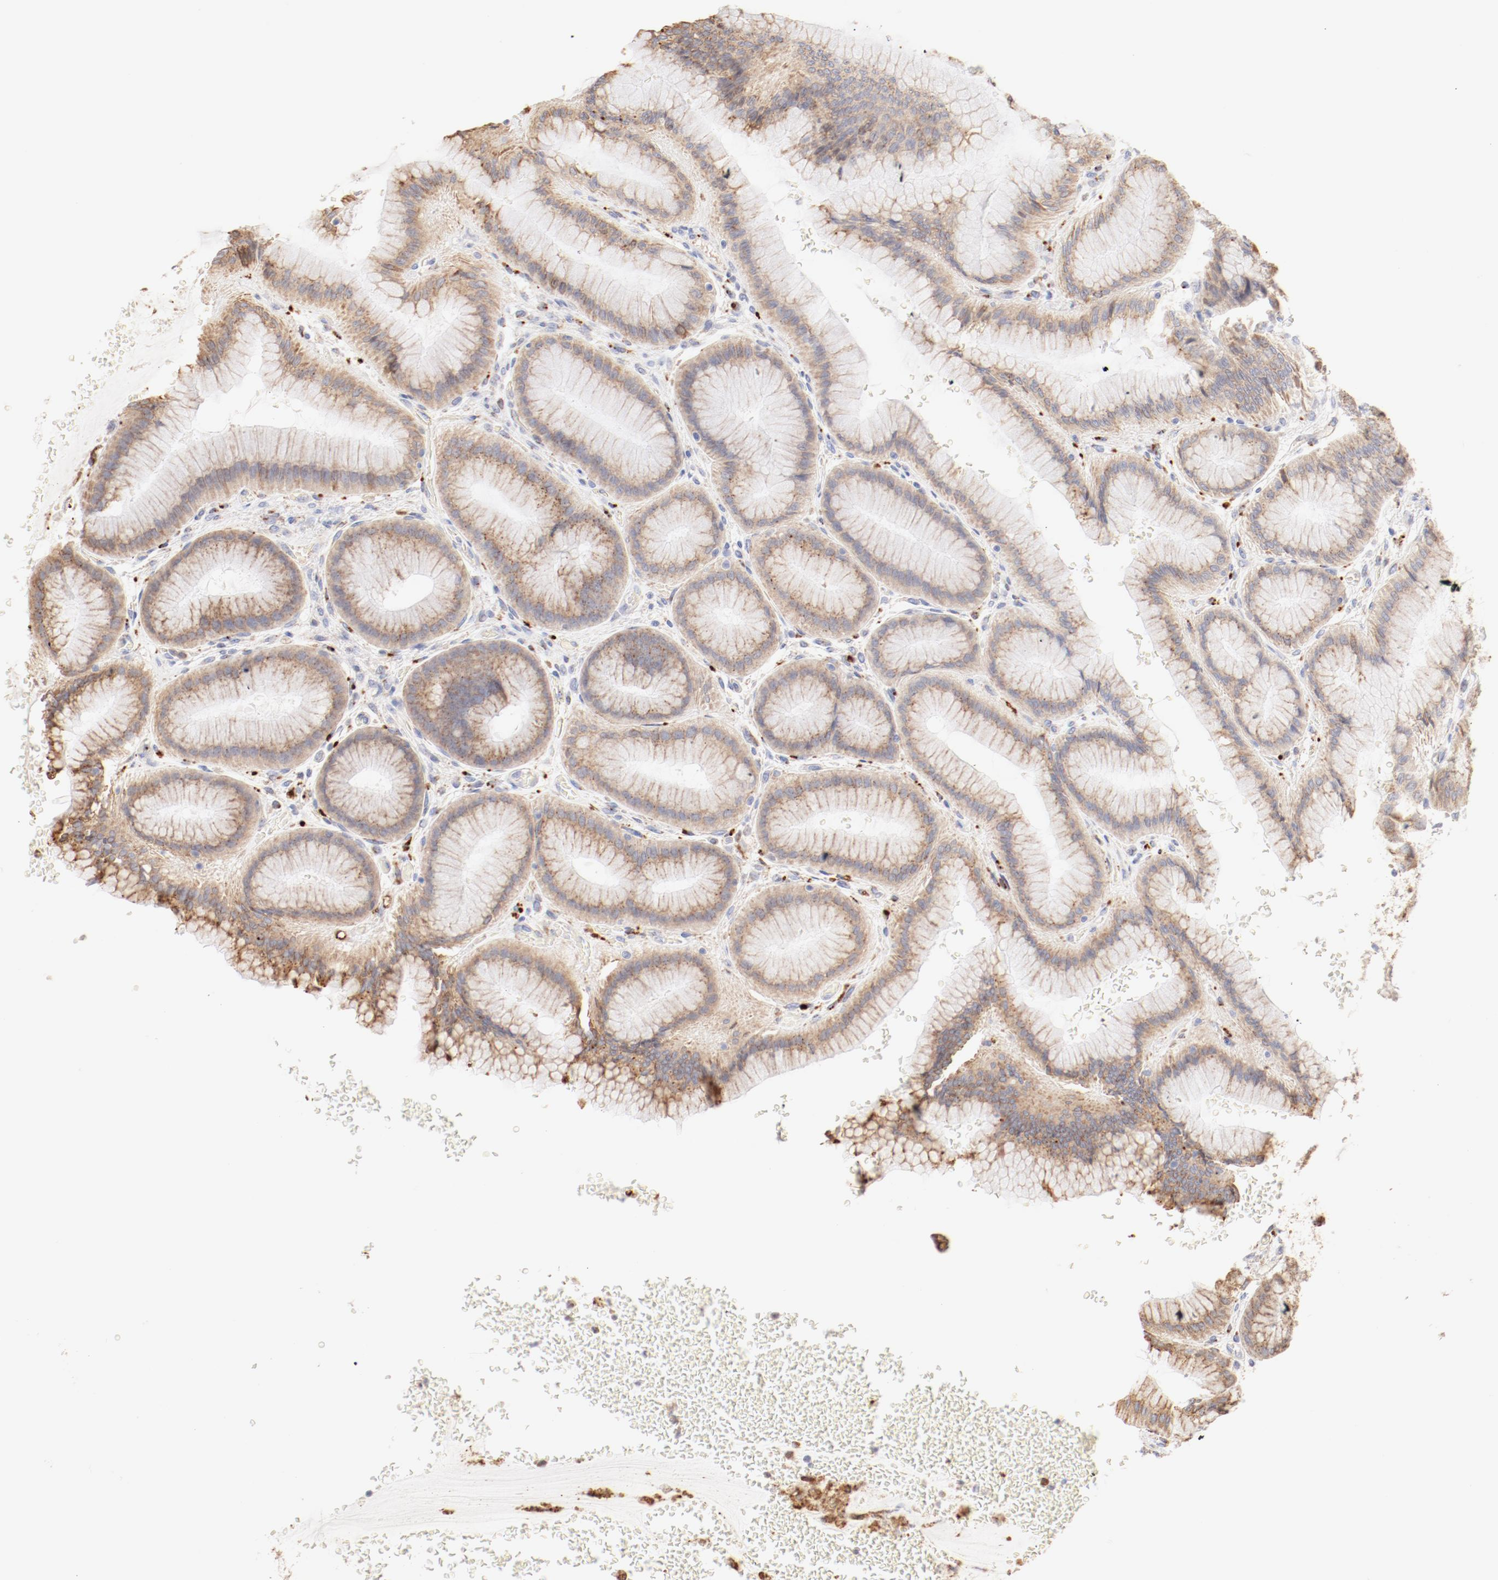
{"staining": {"intensity": "moderate", "quantity": ">75%", "location": "cytoplasmic/membranous"}, "tissue": "stomach", "cell_type": "Glandular cells", "image_type": "normal", "snomed": [{"axis": "morphology", "description": "Normal tissue, NOS"}, {"axis": "morphology", "description": "Adenocarcinoma, NOS"}, {"axis": "topography", "description": "Stomach"}, {"axis": "topography", "description": "Stomach, lower"}], "caption": "Protein staining reveals moderate cytoplasmic/membranous staining in approximately >75% of glandular cells in unremarkable stomach.", "gene": "CTSH", "patient": {"sex": "female", "age": 65}}